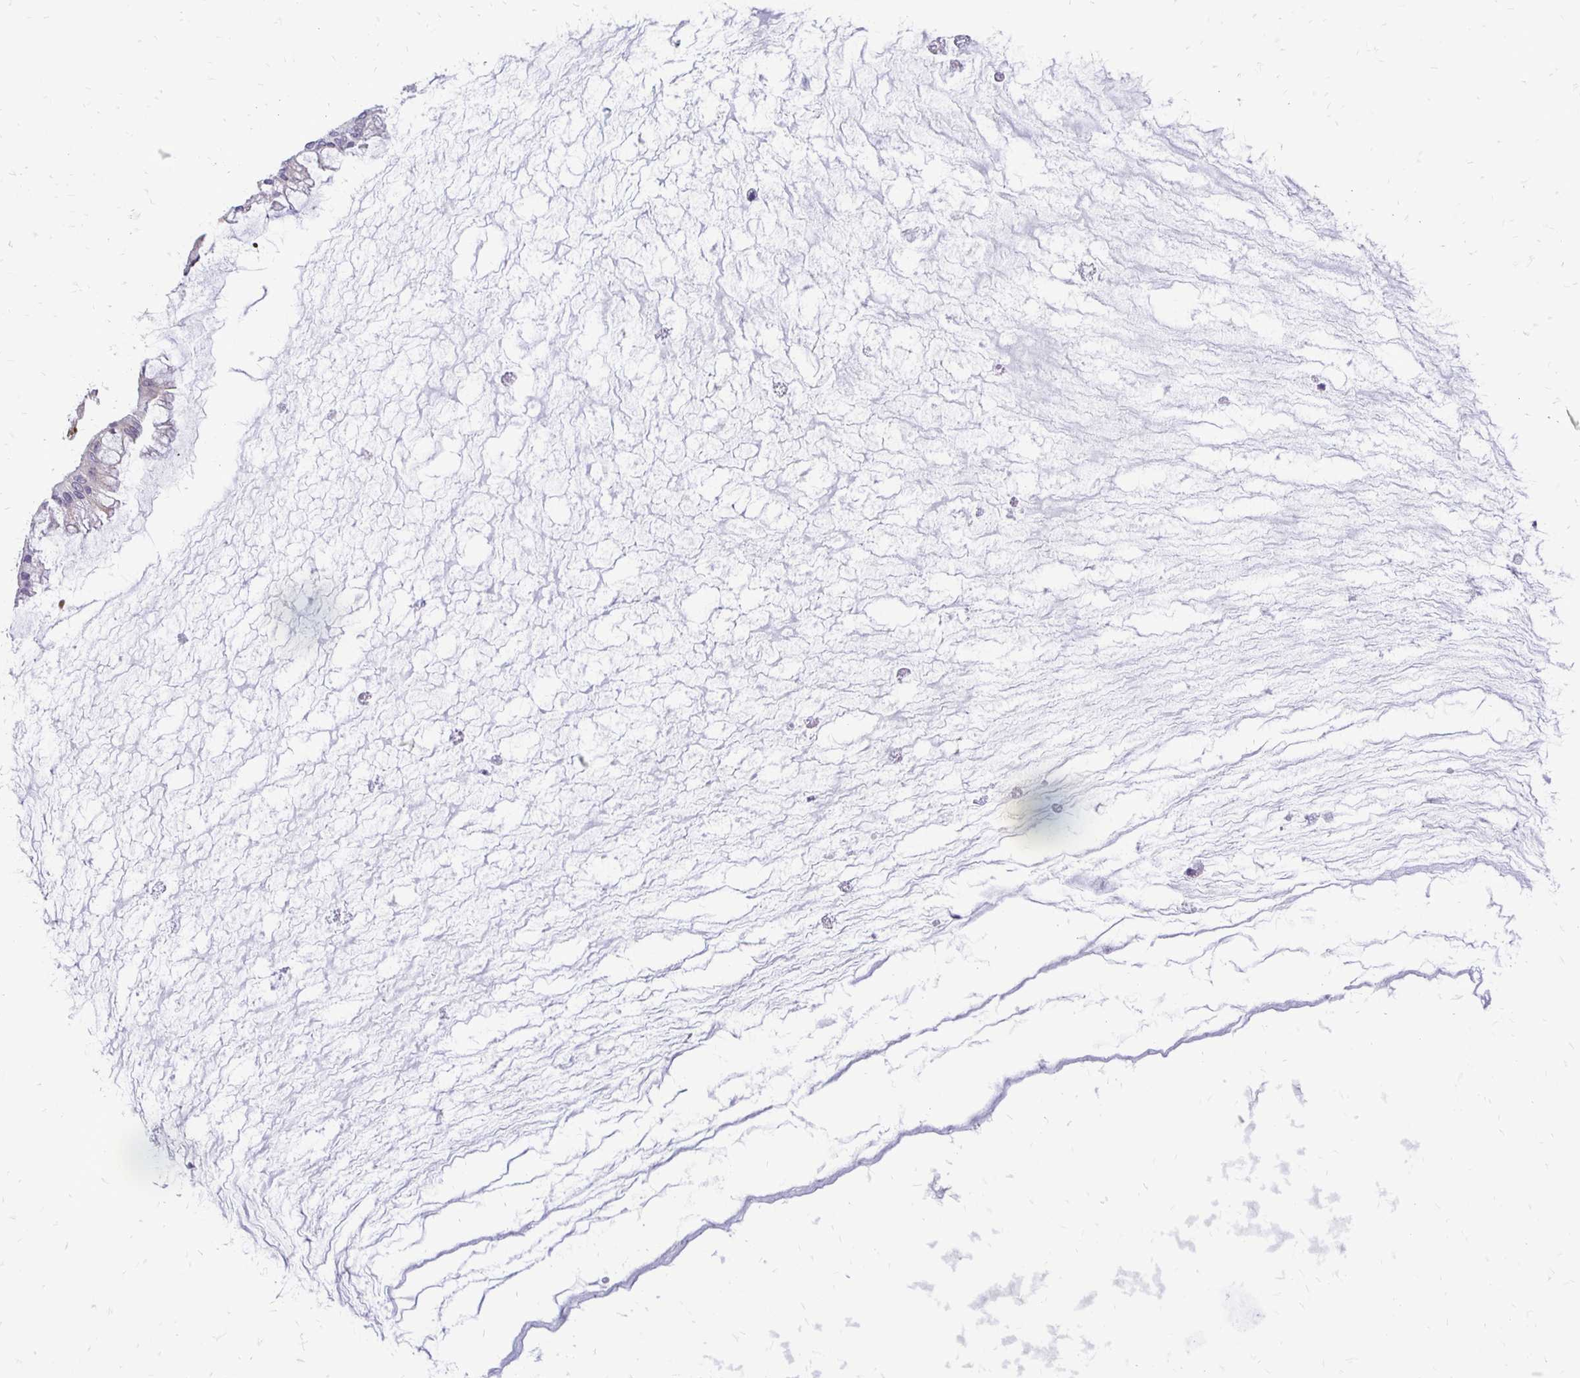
{"staining": {"intensity": "negative", "quantity": "none", "location": "none"}, "tissue": "ovarian cancer", "cell_type": "Tumor cells", "image_type": "cancer", "snomed": [{"axis": "morphology", "description": "Cystadenocarcinoma, mucinous, NOS"}, {"axis": "topography", "description": "Ovary"}], "caption": "High magnification brightfield microscopy of ovarian cancer (mucinous cystadenocarcinoma) stained with DAB (3,3'-diaminobenzidine) (brown) and counterstained with hematoxylin (blue): tumor cells show no significant expression.", "gene": "EPYC", "patient": {"sex": "female", "age": 73}}